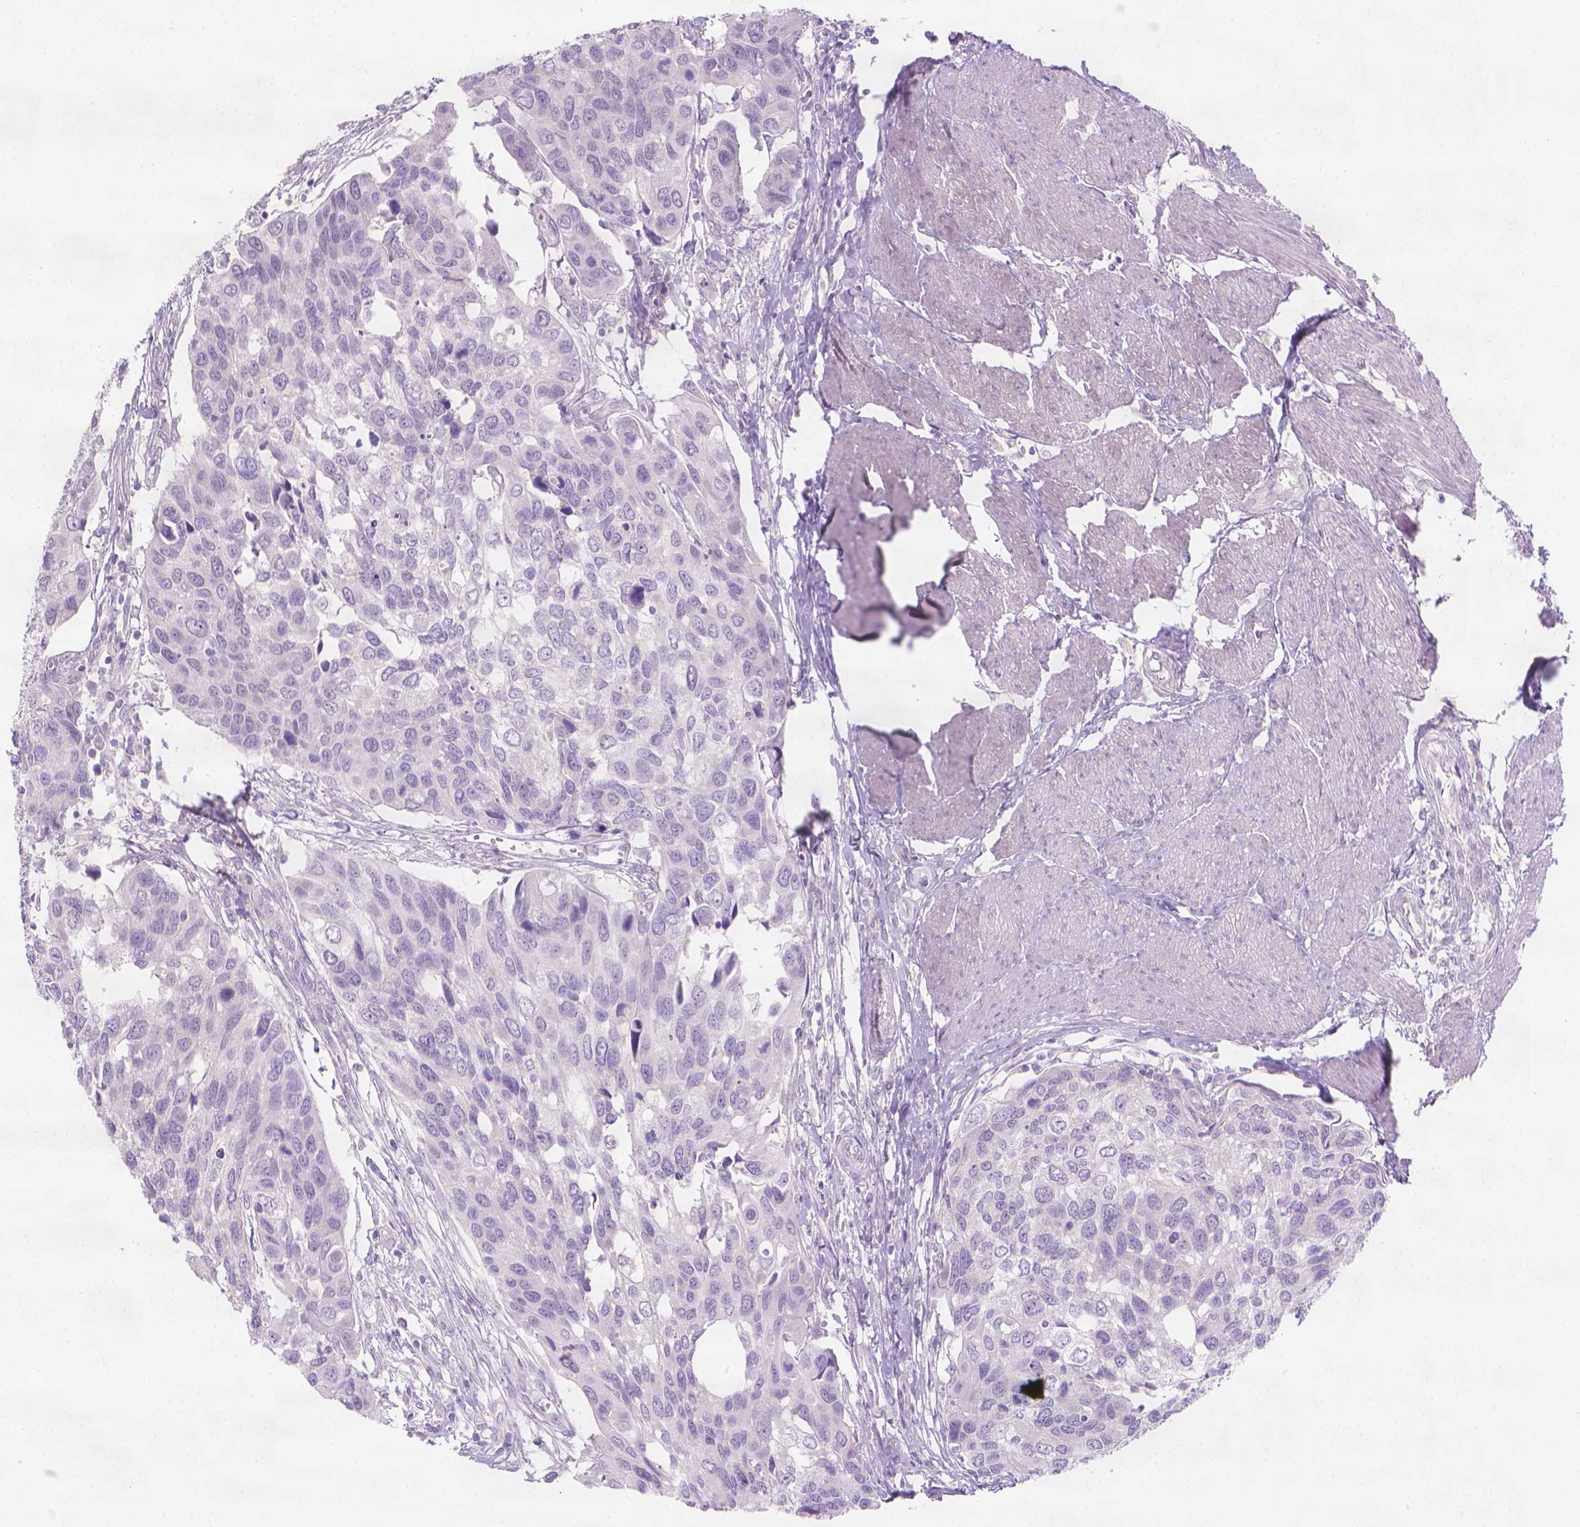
{"staining": {"intensity": "negative", "quantity": "none", "location": "none"}, "tissue": "urothelial cancer", "cell_type": "Tumor cells", "image_type": "cancer", "snomed": [{"axis": "morphology", "description": "Urothelial carcinoma, High grade"}, {"axis": "topography", "description": "Urinary bladder"}], "caption": "This is an IHC histopathology image of urothelial cancer. There is no expression in tumor cells.", "gene": "TNNI2", "patient": {"sex": "male", "age": 60}}